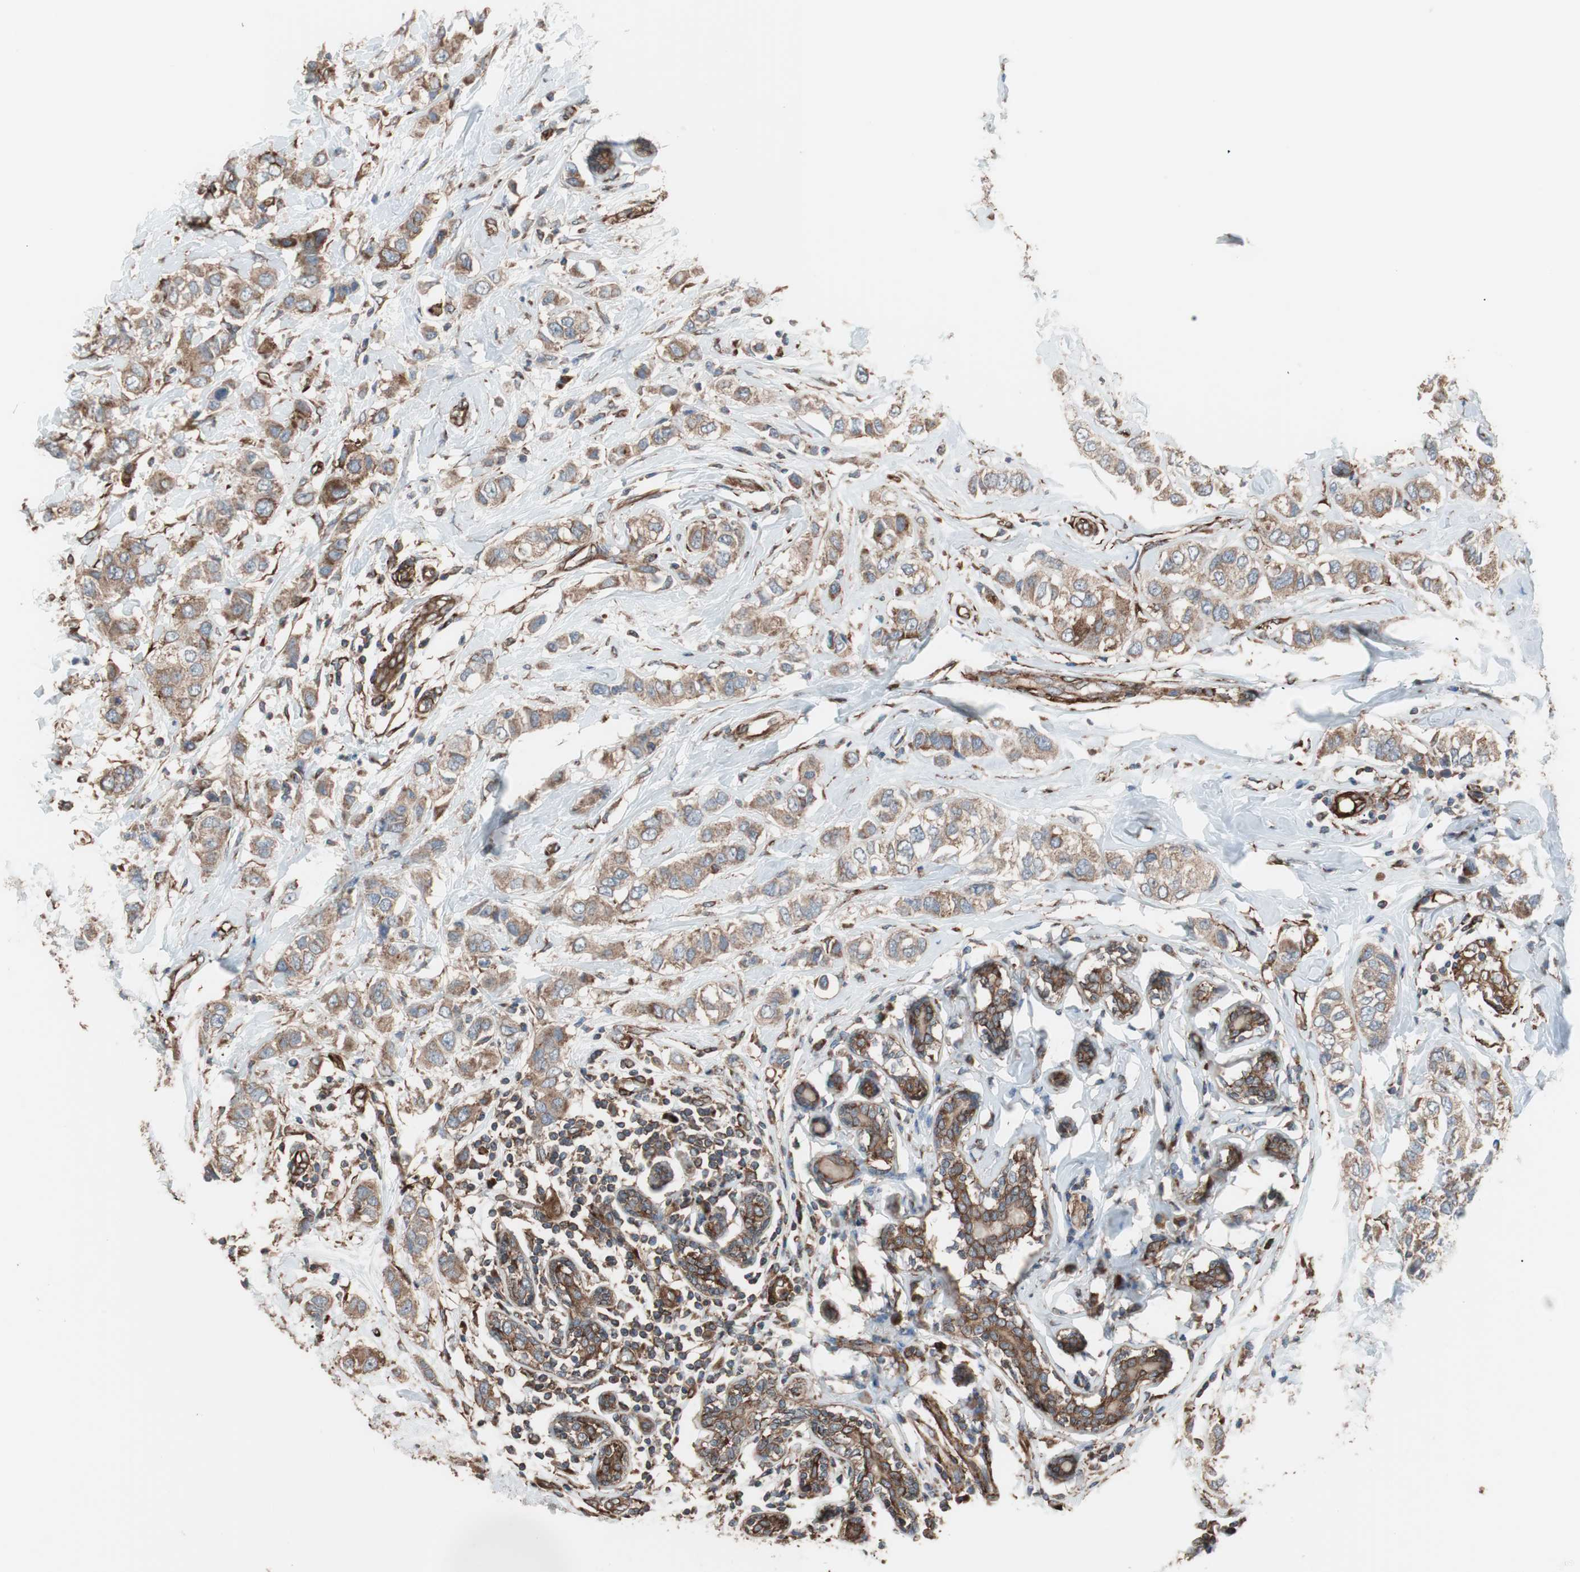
{"staining": {"intensity": "moderate", "quantity": ">75%", "location": "cytoplasmic/membranous"}, "tissue": "breast cancer", "cell_type": "Tumor cells", "image_type": "cancer", "snomed": [{"axis": "morphology", "description": "Duct carcinoma"}, {"axis": "topography", "description": "Breast"}], "caption": "DAB (3,3'-diaminobenzidine) immunohistochemical staining of human breast cancer (invasive ductal carcinoma) displays moderate cytoplasmic/membranous protein positivity in approximately >75% of tumor cells.", "gene": "GPSM2", "patient": {"sex": "female", "age": 50}}